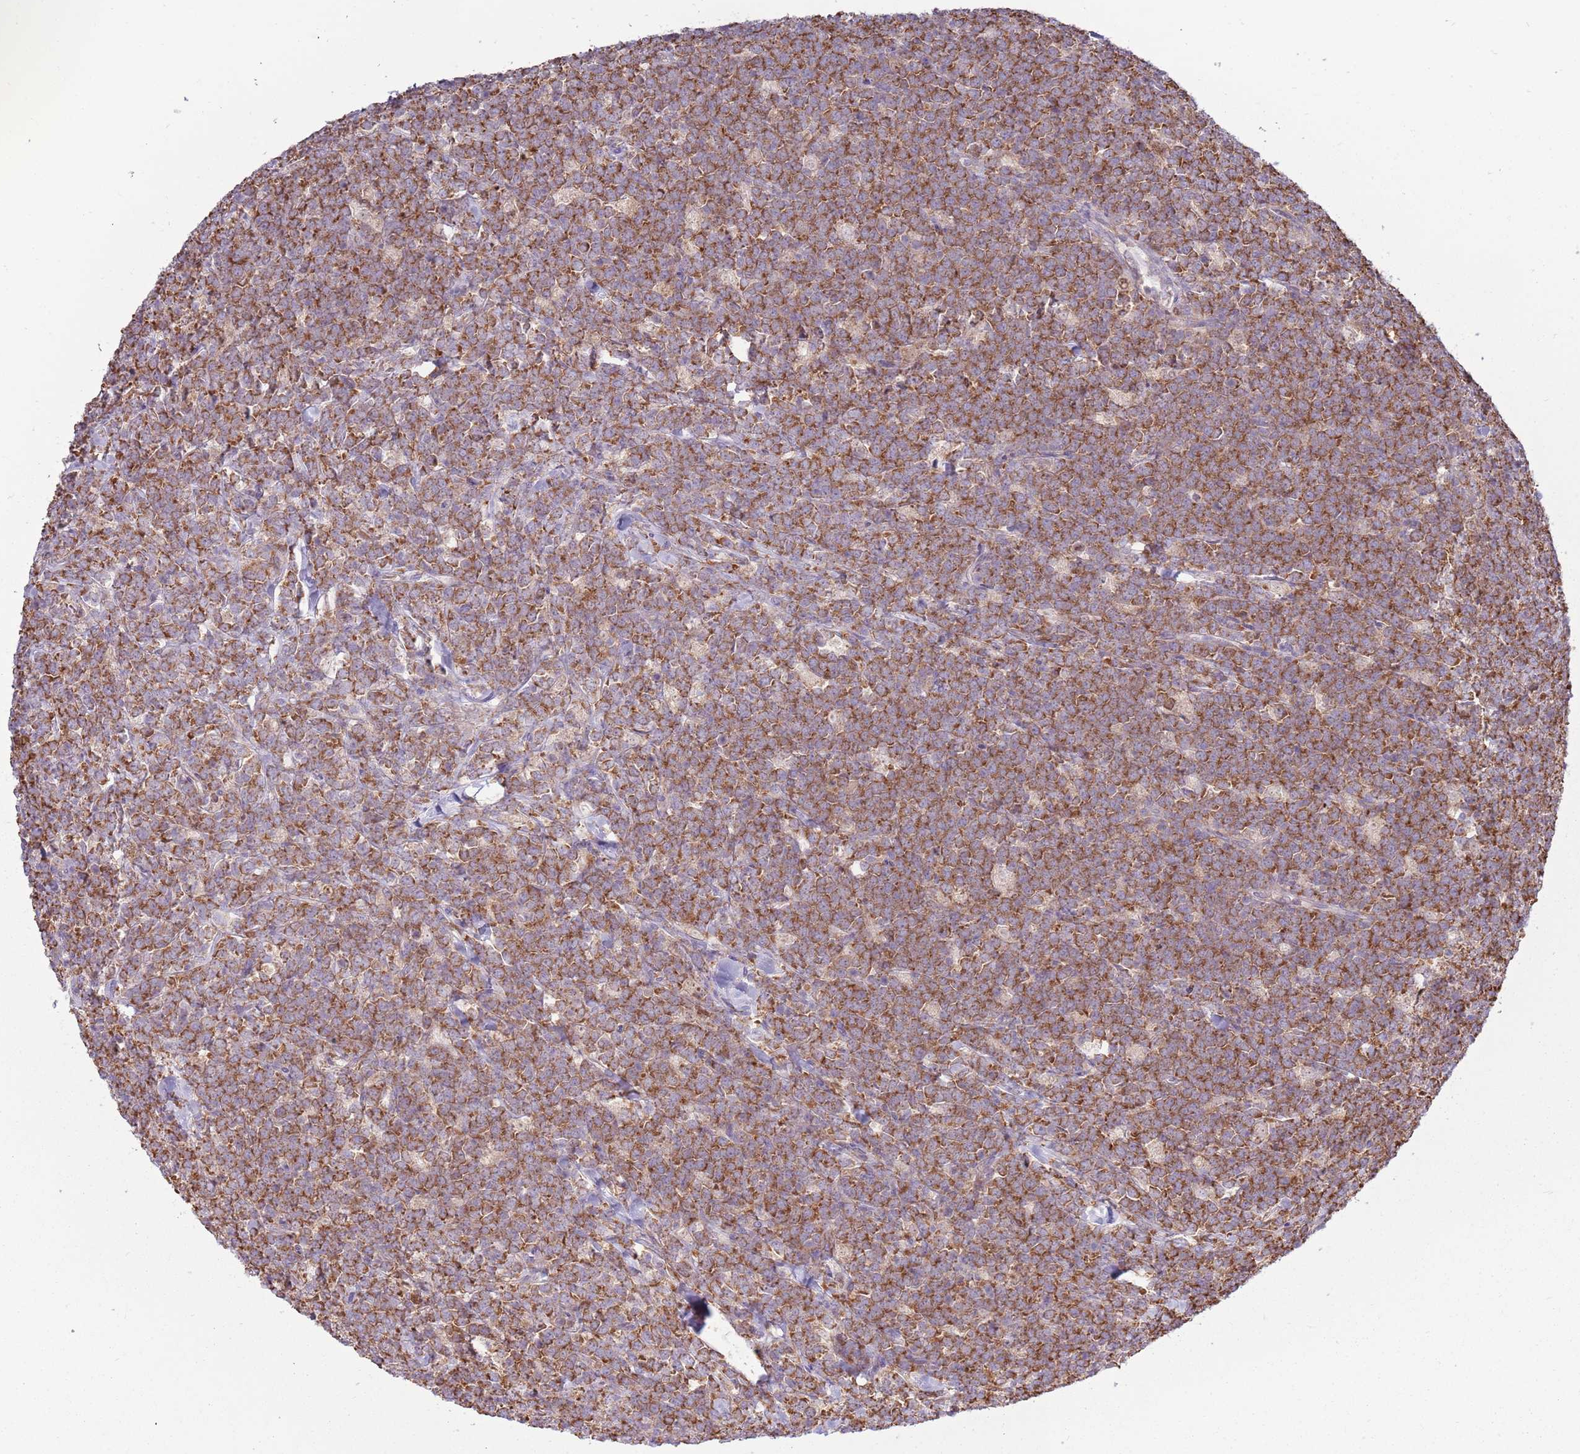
{"staining": {"intensity": "strong", "quantity": ">75%", "location": "cytoplasmic/membranous"}, "tissue": "lymphoma", "cell_type": "Tumor cells", "image_type": "cancer", "snomed": [{"axis": "morphology", "description": "Malignant lymphoma, non-Hodgkin's type, High grade"}, {"axis": "topography", "description": "Small intestine"}], "caption": "Human lymphoma stained with a brown dye reveals strong cytoplasmic/membranous positive expression in approximately >75% of tumor cells.", "gene": "RPL17-C18orf32", "patient": {"sex": "male", "age": 8}}